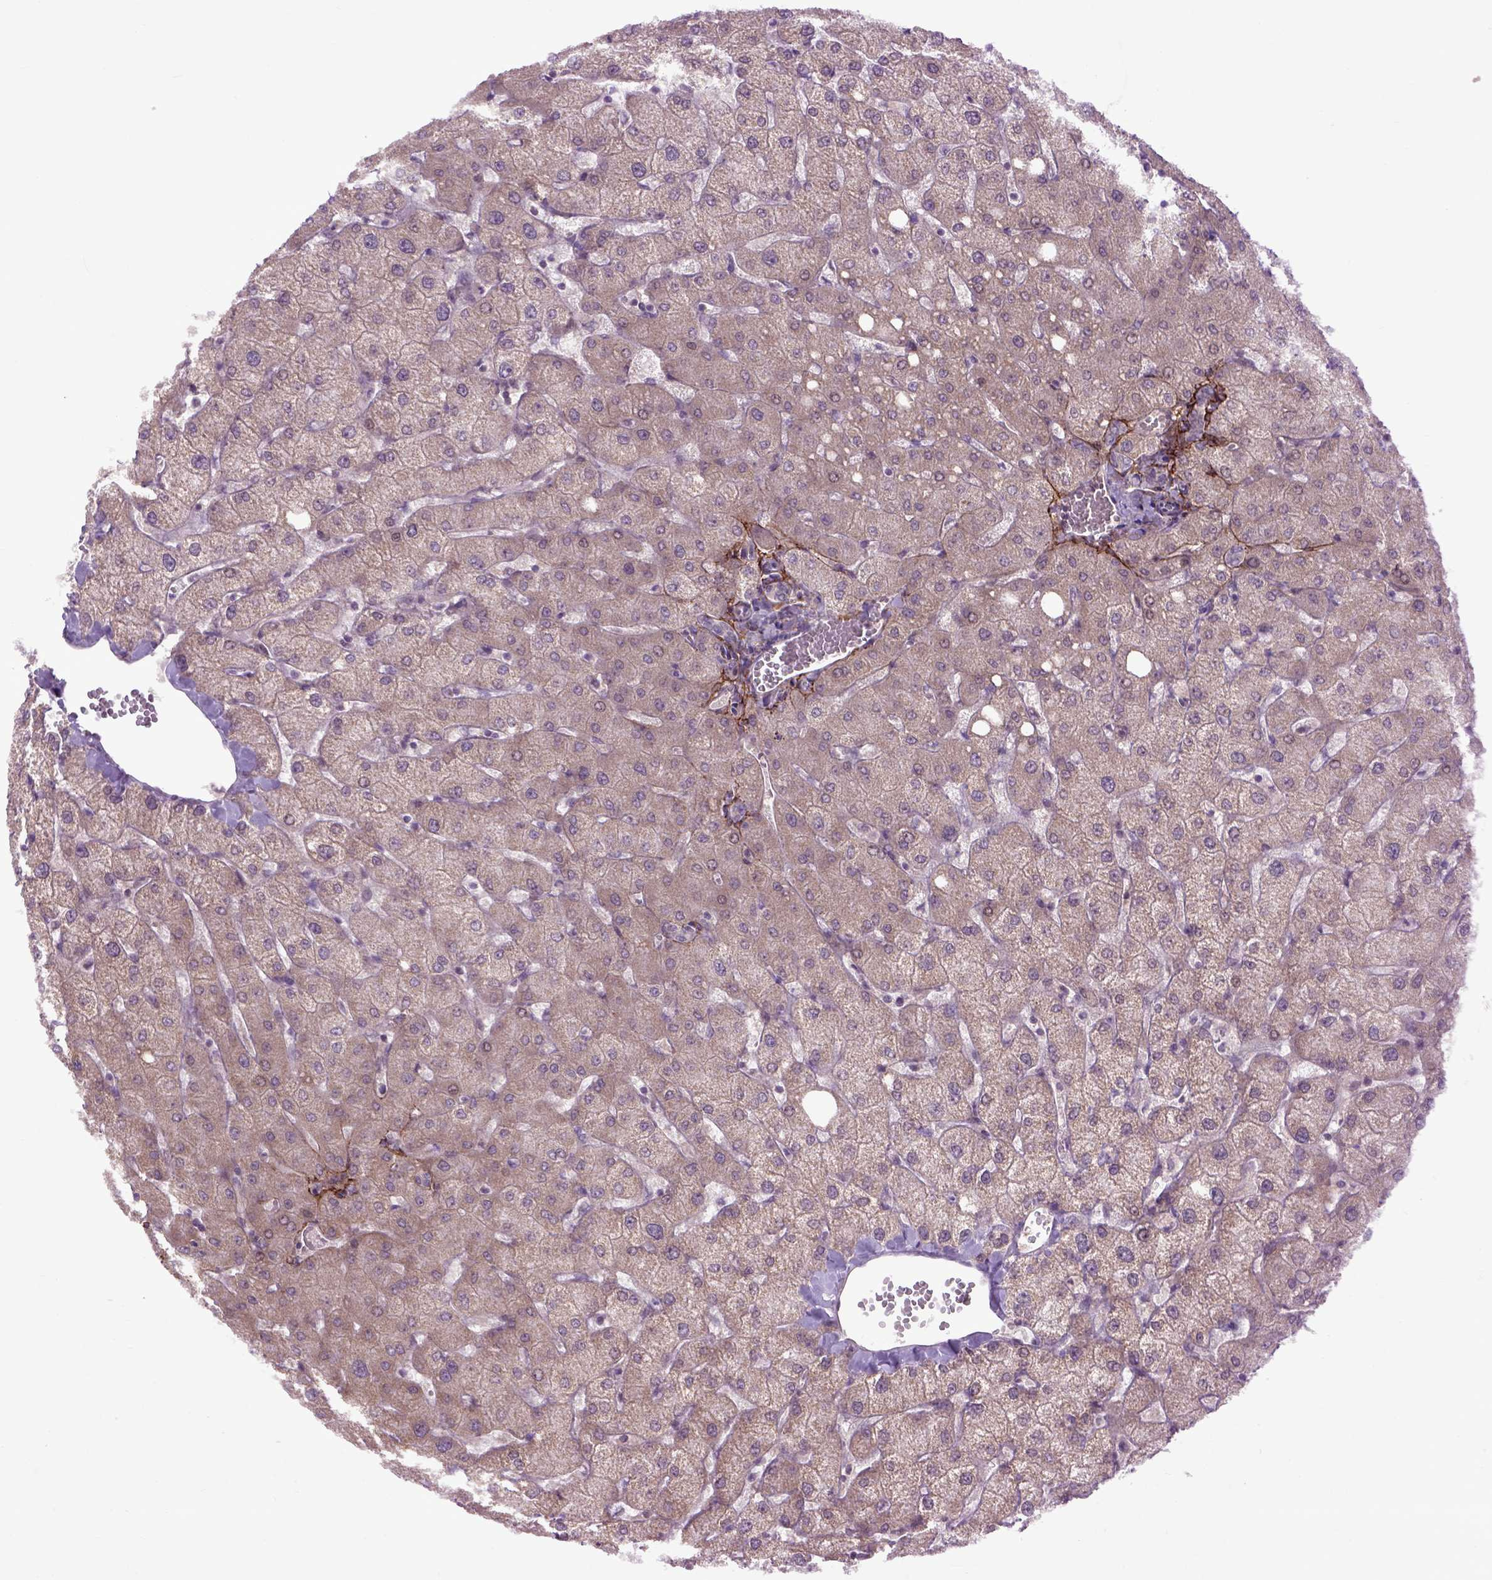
{"staining": {"intensity": "negative", "quantity": "none", "location": "none"}, "tissue": "liver", "cell_type": "Cholangiocytes", "image_type": "normal", "snomed": [{"axis": "morphology", "description": "Normal tissue, NOS"}, {"axis": "topography", "description": "Liver"}], "caption": "High magnification brightfield microscopy of unremarkable liver stained with DAB (brown) and counterstained with hematoxylin (blue): cholangiocytes show no significant expression. (DAB (3,3'-diaminobenzidine) immunohistochemistry (IHC) with hematoxylin counter stain).", "gene": "EMILIN3", "patient": {"sex": "female", "age": 54}}